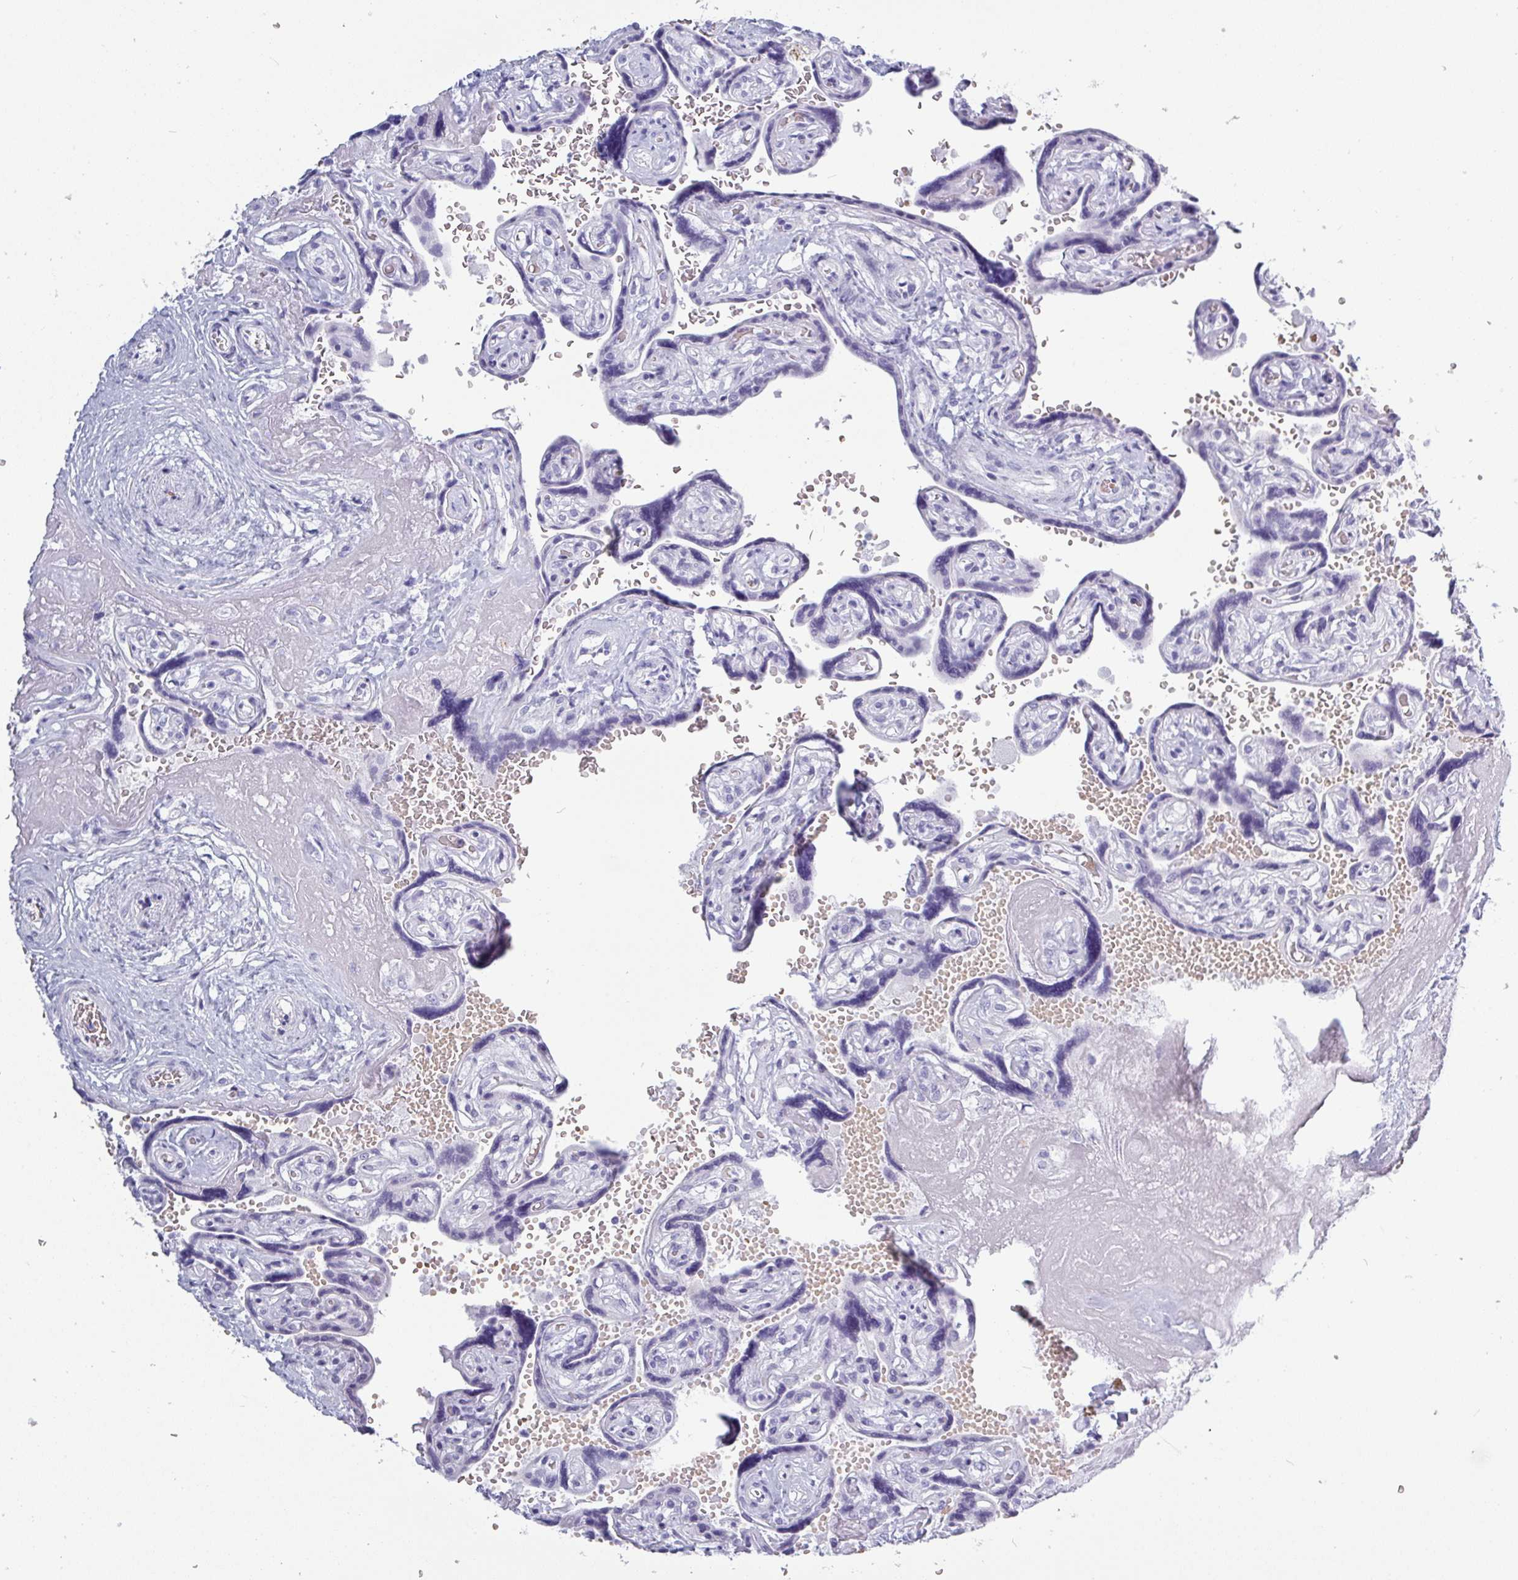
{"staining": {"intensity": "negative", "quantity": "none", "location": "none"}, "tissue": "placenta", "cell_type": "Decidual cells", "image_type": "normal", "snomed": [{"axis": "morphology", "description": "Normal tissue, NOS"}, {"axis": "topography", "description": "Placenta"}], "caption": "Immunohistochemistry (IHC) photomicrograph of unremarkable human placenta stained for a protein (brown), which displays no expression in decidual cells. The staining was performed using DAB (3,3'-diaminobenzidine) to visualize the protein expression in brown, while the nuclei were stained in blue with hematoxylin (Magnification: 20x).", "gene": "CRYBB2", "patient": {"sex": "female", "age": 32}}